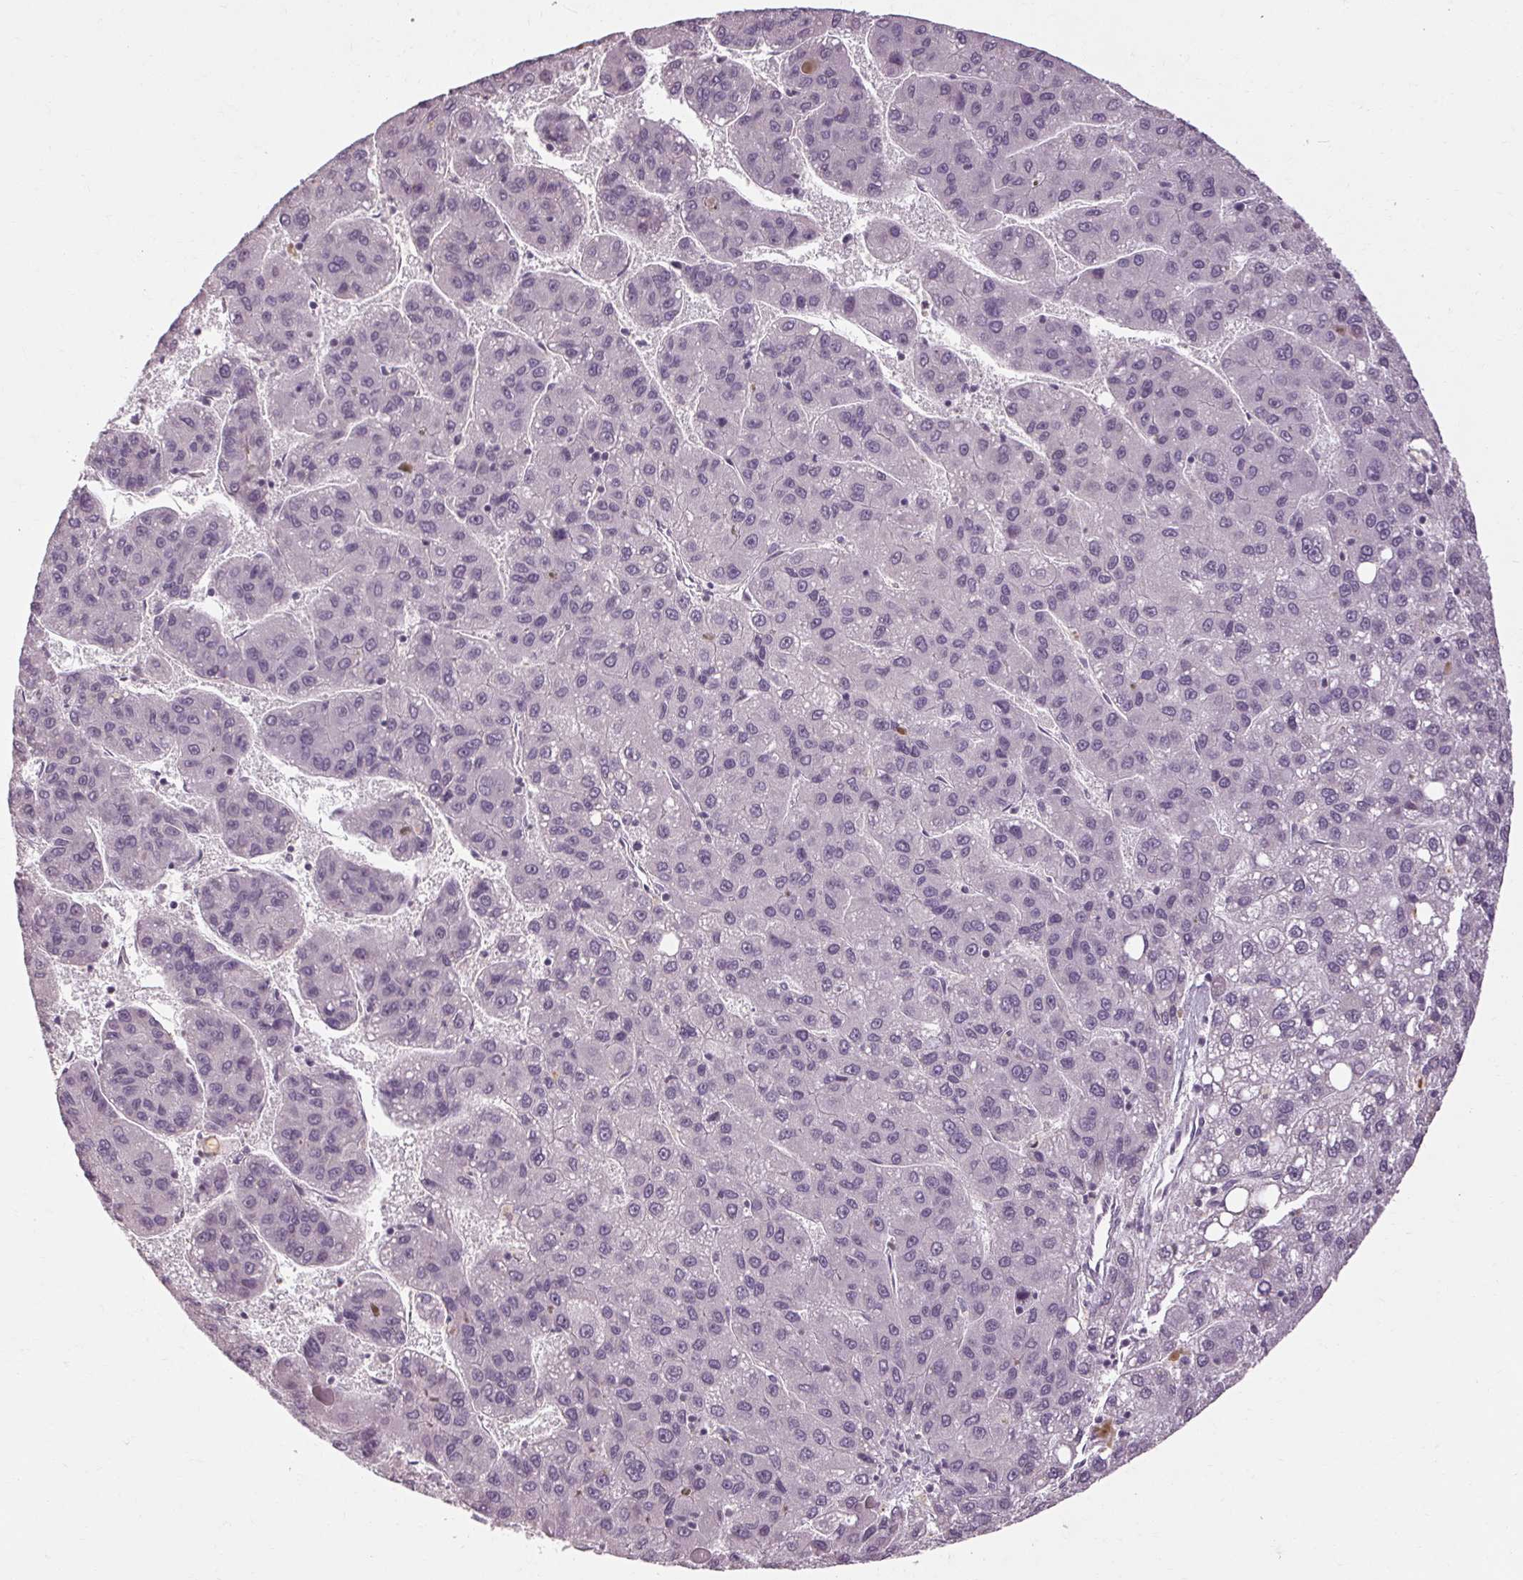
{"staining": {"intensity": "negative", "quantity": "none", "location": "none"}, "tissue": "liver cancer", "cell_type": "Tumor cells", "image_type": "cancer", "snomed": [{"axis": "morphology", "description": "Carcinoma, Hepatocellular, NOS"}, {"axis": "topography", "description": "Liver"}], "caption": "Tumor cells show no significant expression in liver hepatocellular carcinoma. (DAB IHC visualized using brightfield microscopy, high magnification).", "gene": "POMC", "patient": {"sex": "female", "age": 82}}